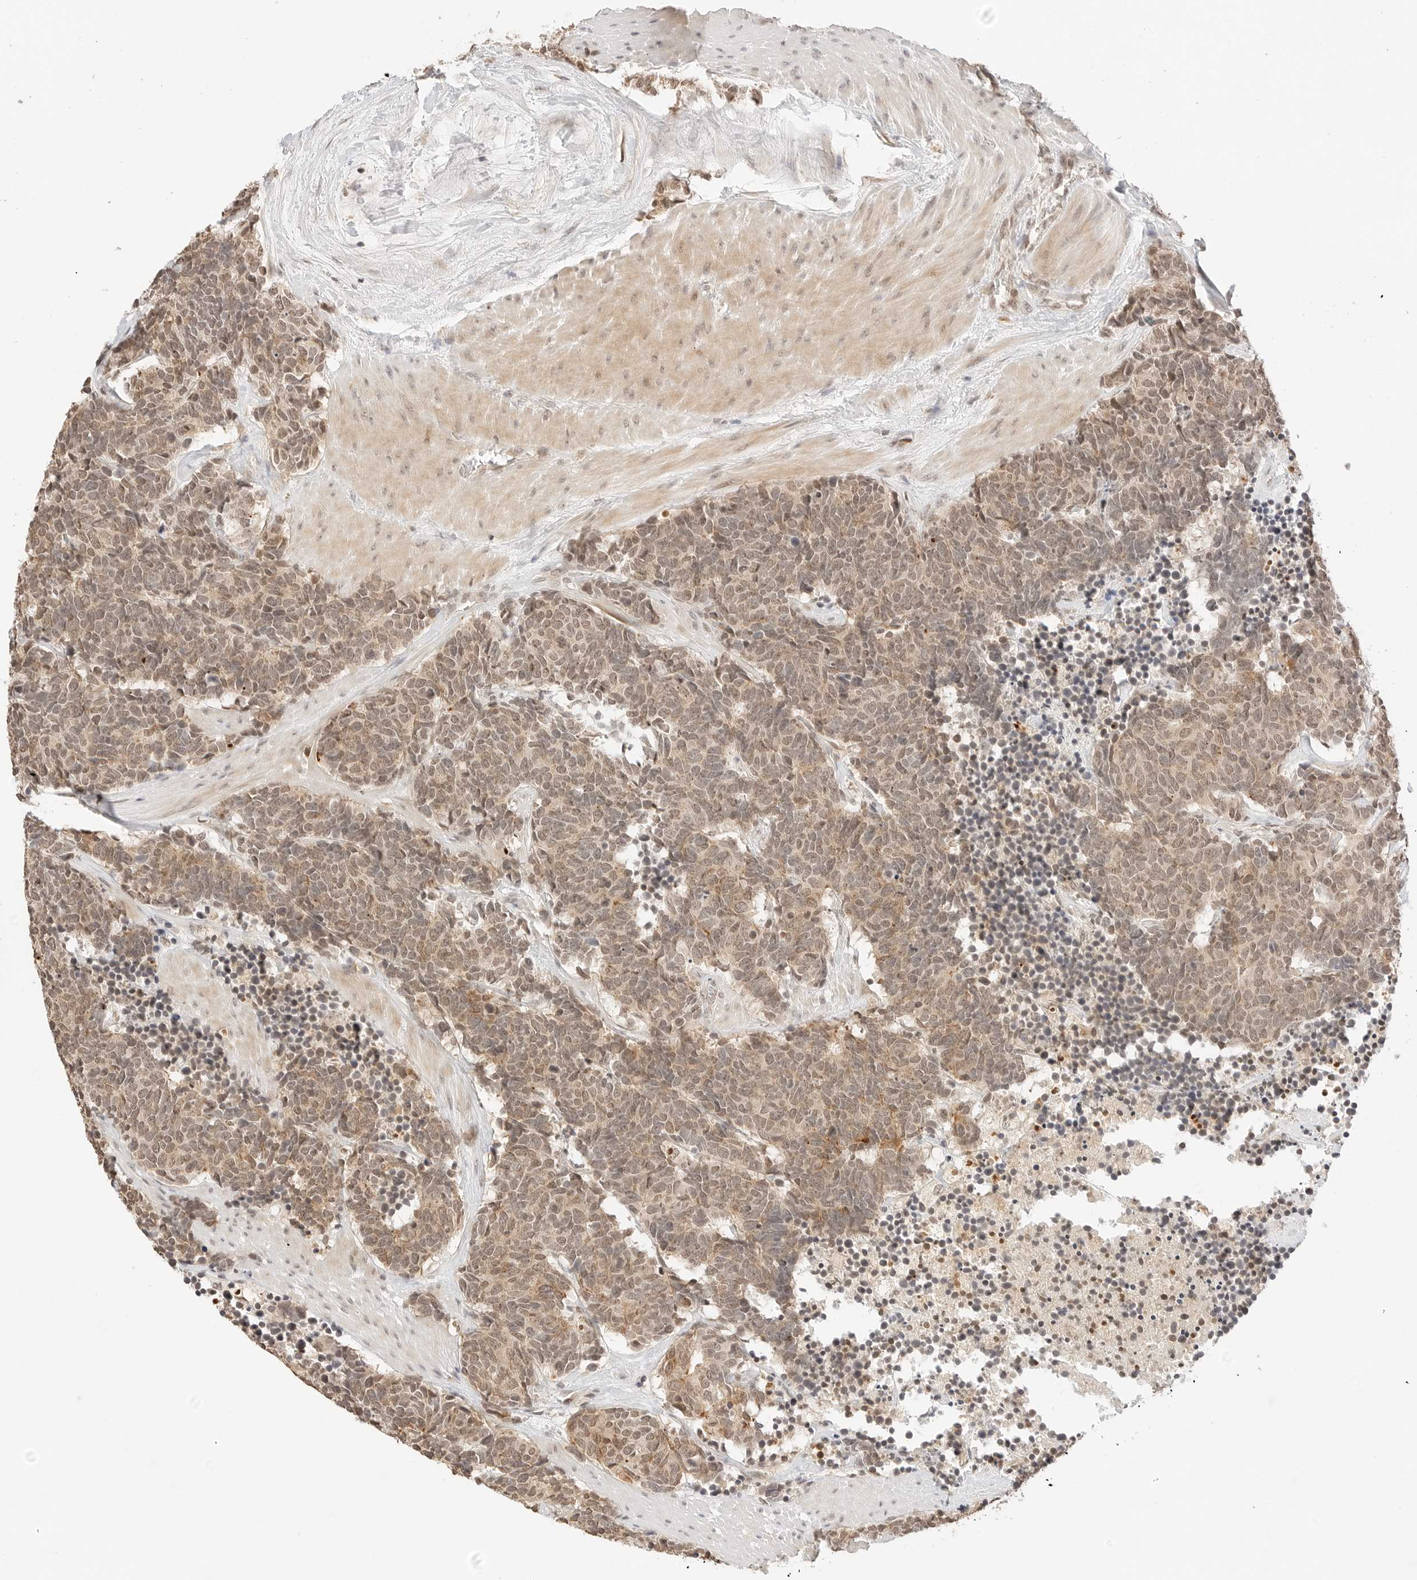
{"staining": {"intensity": "moderate", "quantity": ">75%", "location": "cytoplasmic/membranous,nuclear"}, "tissue": "carcinoid", "cell_type": "Tumor cells", "image_type": "cancer", "snomed": [{"axis": "morphology", "description": "Carcinoma, NOS"}, {"axis": "morphology", "description": "Carcinoid, malignant, NOS"}, {"axis": "topography", "description": "Urinary bladder"}], "caption": "DAB (3,3'-diaminobenzidine) immunohistochemical staining of carcinoid (malignant) displays moderate cytoplasmic/membranous and nuclear protein expression in about >75% of tumor cells.", "gene": "SEPTIN4", "patient": {"sex": "male", "age": 57}}